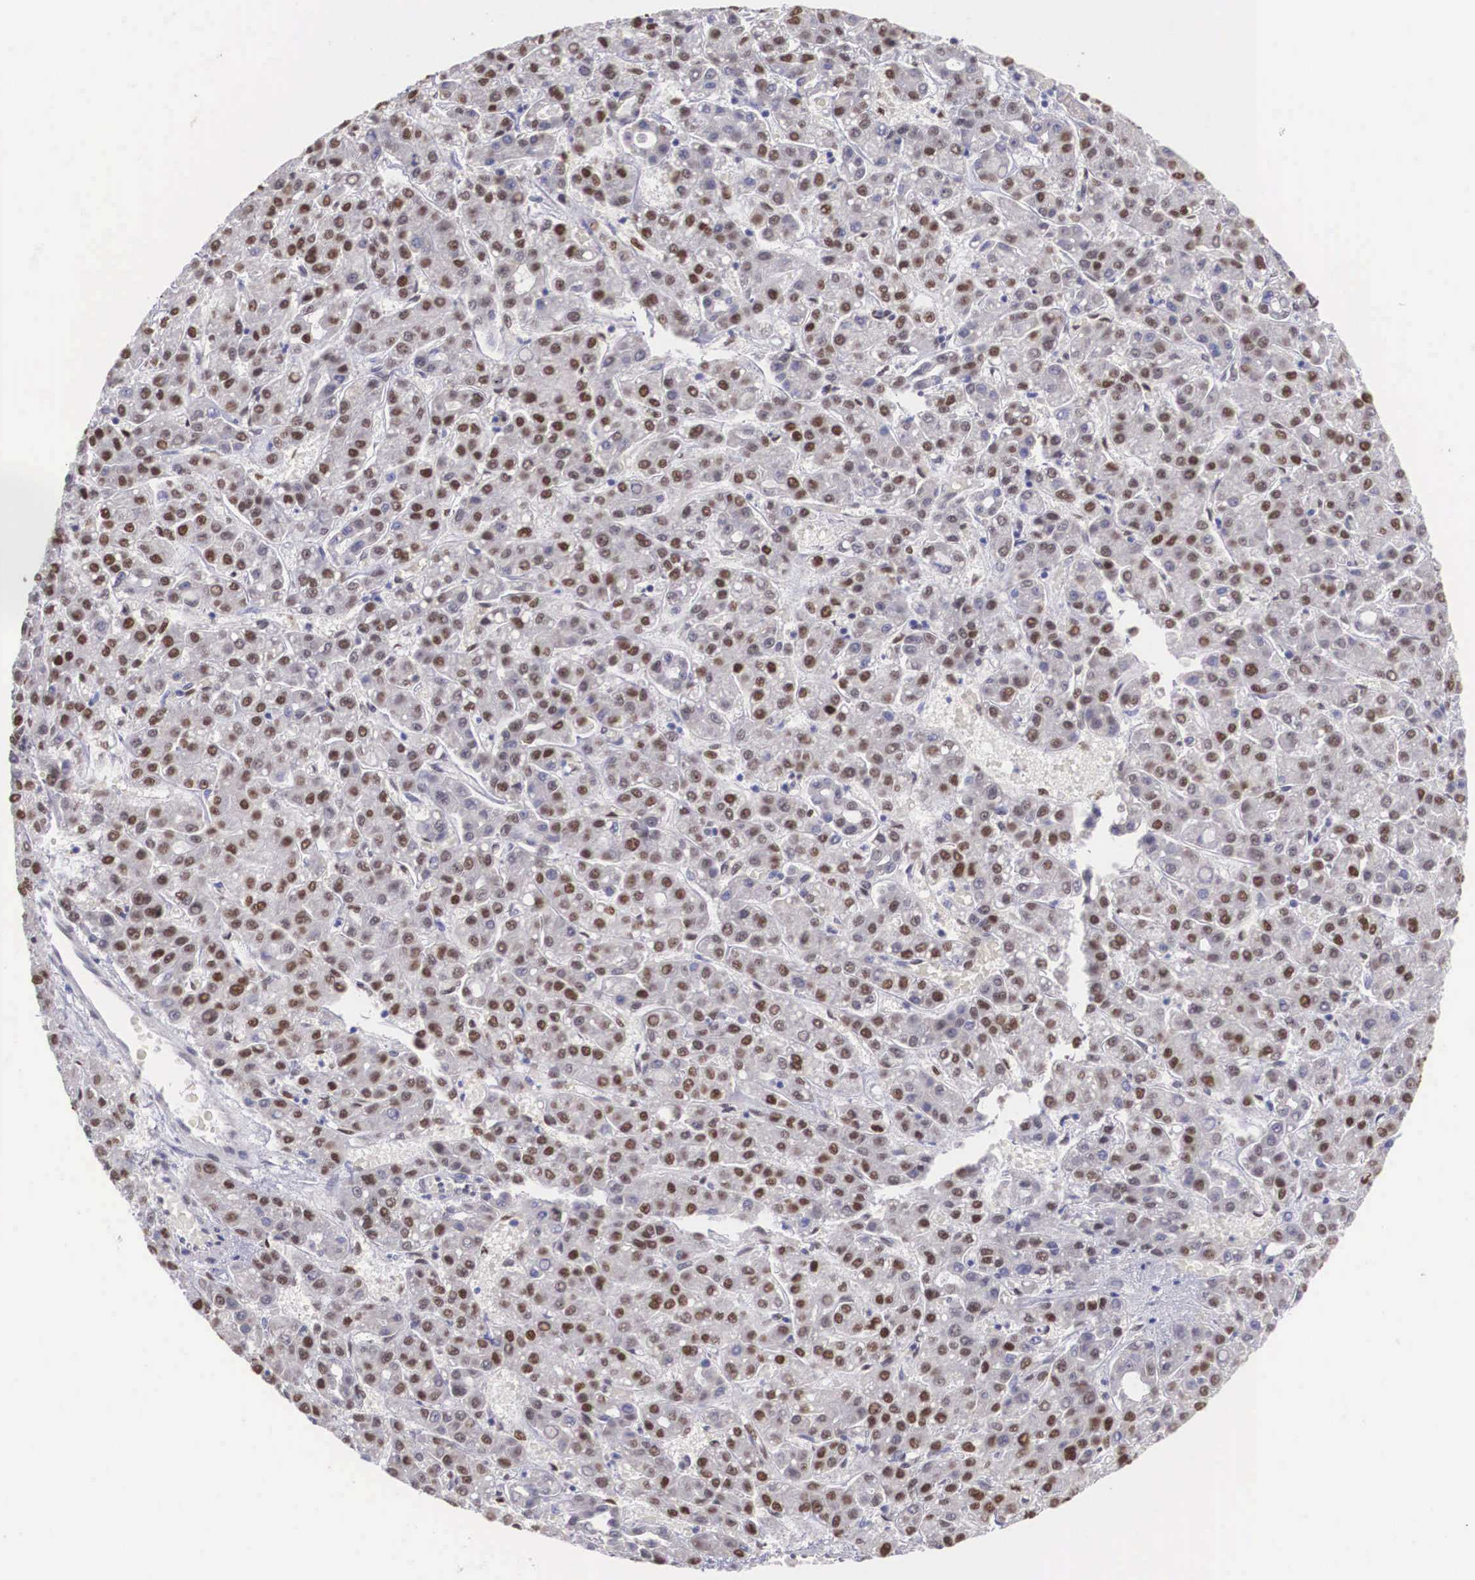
{"staining": {"intensity": "moderate", "quantity": "25%-75%", "location": "nuclear"}, "tissue": "liver cancer", "cell_type": "Tumor cells", "image_type": "cancer", "snomed": [{"axis": "morphology", "description": "Carcinoma, Hepatocellular, NOS"}, {"axis": "topography", "description": "Liver"}], "caption": "An image of human hepatocellular carcinoma (liver) stained for a protein reveals moderate nuclear brown staining in tumor cells.", "gene": "HMGN5", "patient": {"sex": "male", "age": 69}}